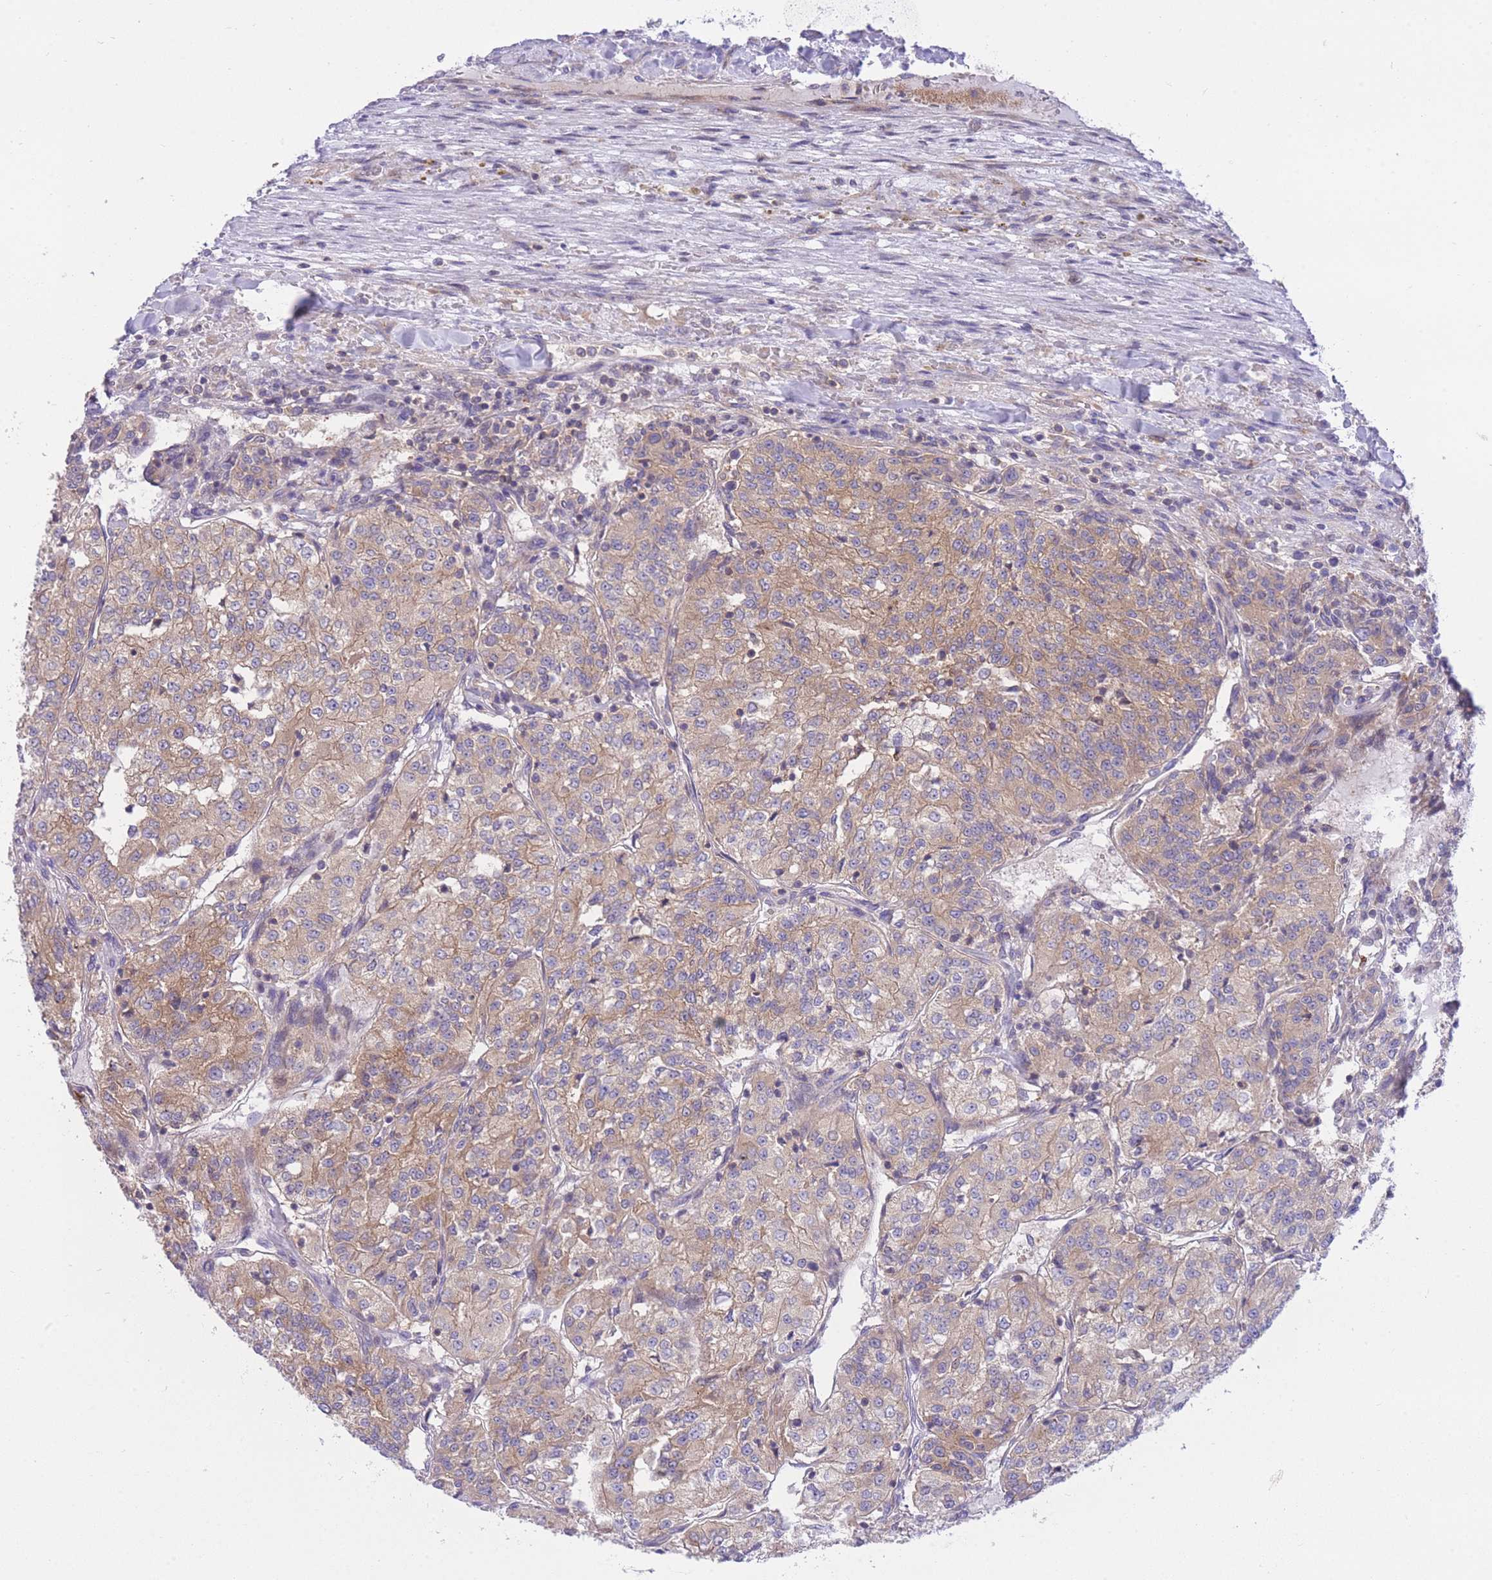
{"staining": {"intensity": "moderate", "quantity": ">75%", "location": "cytoplasmic/membranous"}, "tissue": "renal cancer", "cell_type": "Tumor cells", "image_type": "cancer", "snomed": [{"axis": "morphology", "description": "Adenocarcinoma, NOS"}, {"axis": "topography", "description": "Kidney"}], "caption": "An IHC micrograph of neoplastic tissue is shown. Protein staining in brown shows moderate cytoplasmic/membranous positivity in adenocarcinoma (renal) within tumor cells. The staining was performed using DAB (3,3'-diaminobenzidine), with brown indicating positive protein expression. Nuclei are stained blue with hematoxylin.", "gene": "EIF2B2", "patient": {"sex": "female", "age": 63}}